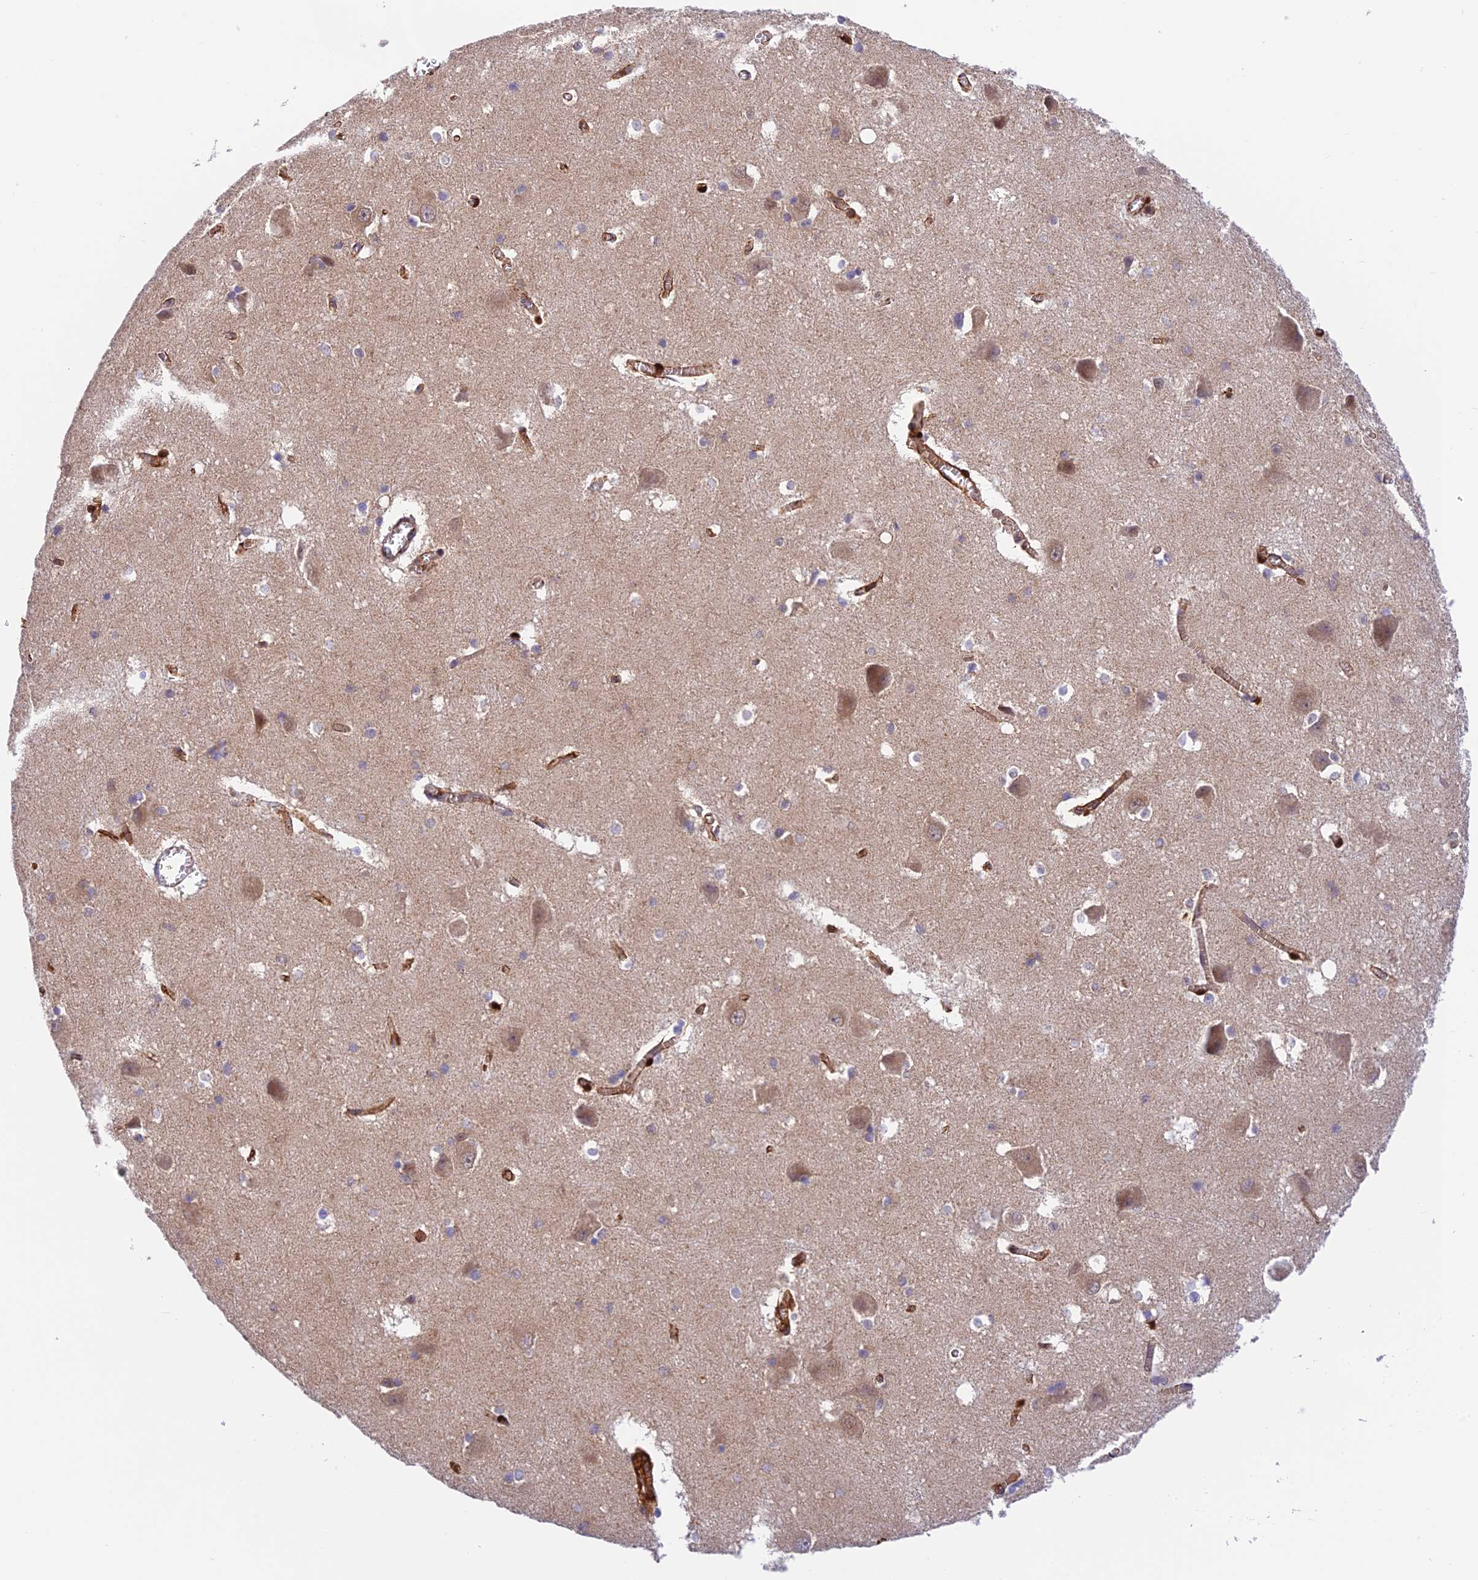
{"staining": {"intensity": "weak", "quantity": "<25%", "location": "cytoplasmic/membranous"}, "tissue": "caudate", "cell_type": "Glial cells", "image_type": "normal", "snomed": [{"axis": "morphology", "description": "Normal tissue, NOS"}, {"axis": "topography", "description": "Lateral ventricle wall"}], "caption": "This is an IHC photomicrograph of benign caudate. There is no expression in glial cells.", "gene": "EVI5L", "patient": {"sex": "male", "age": 37}}